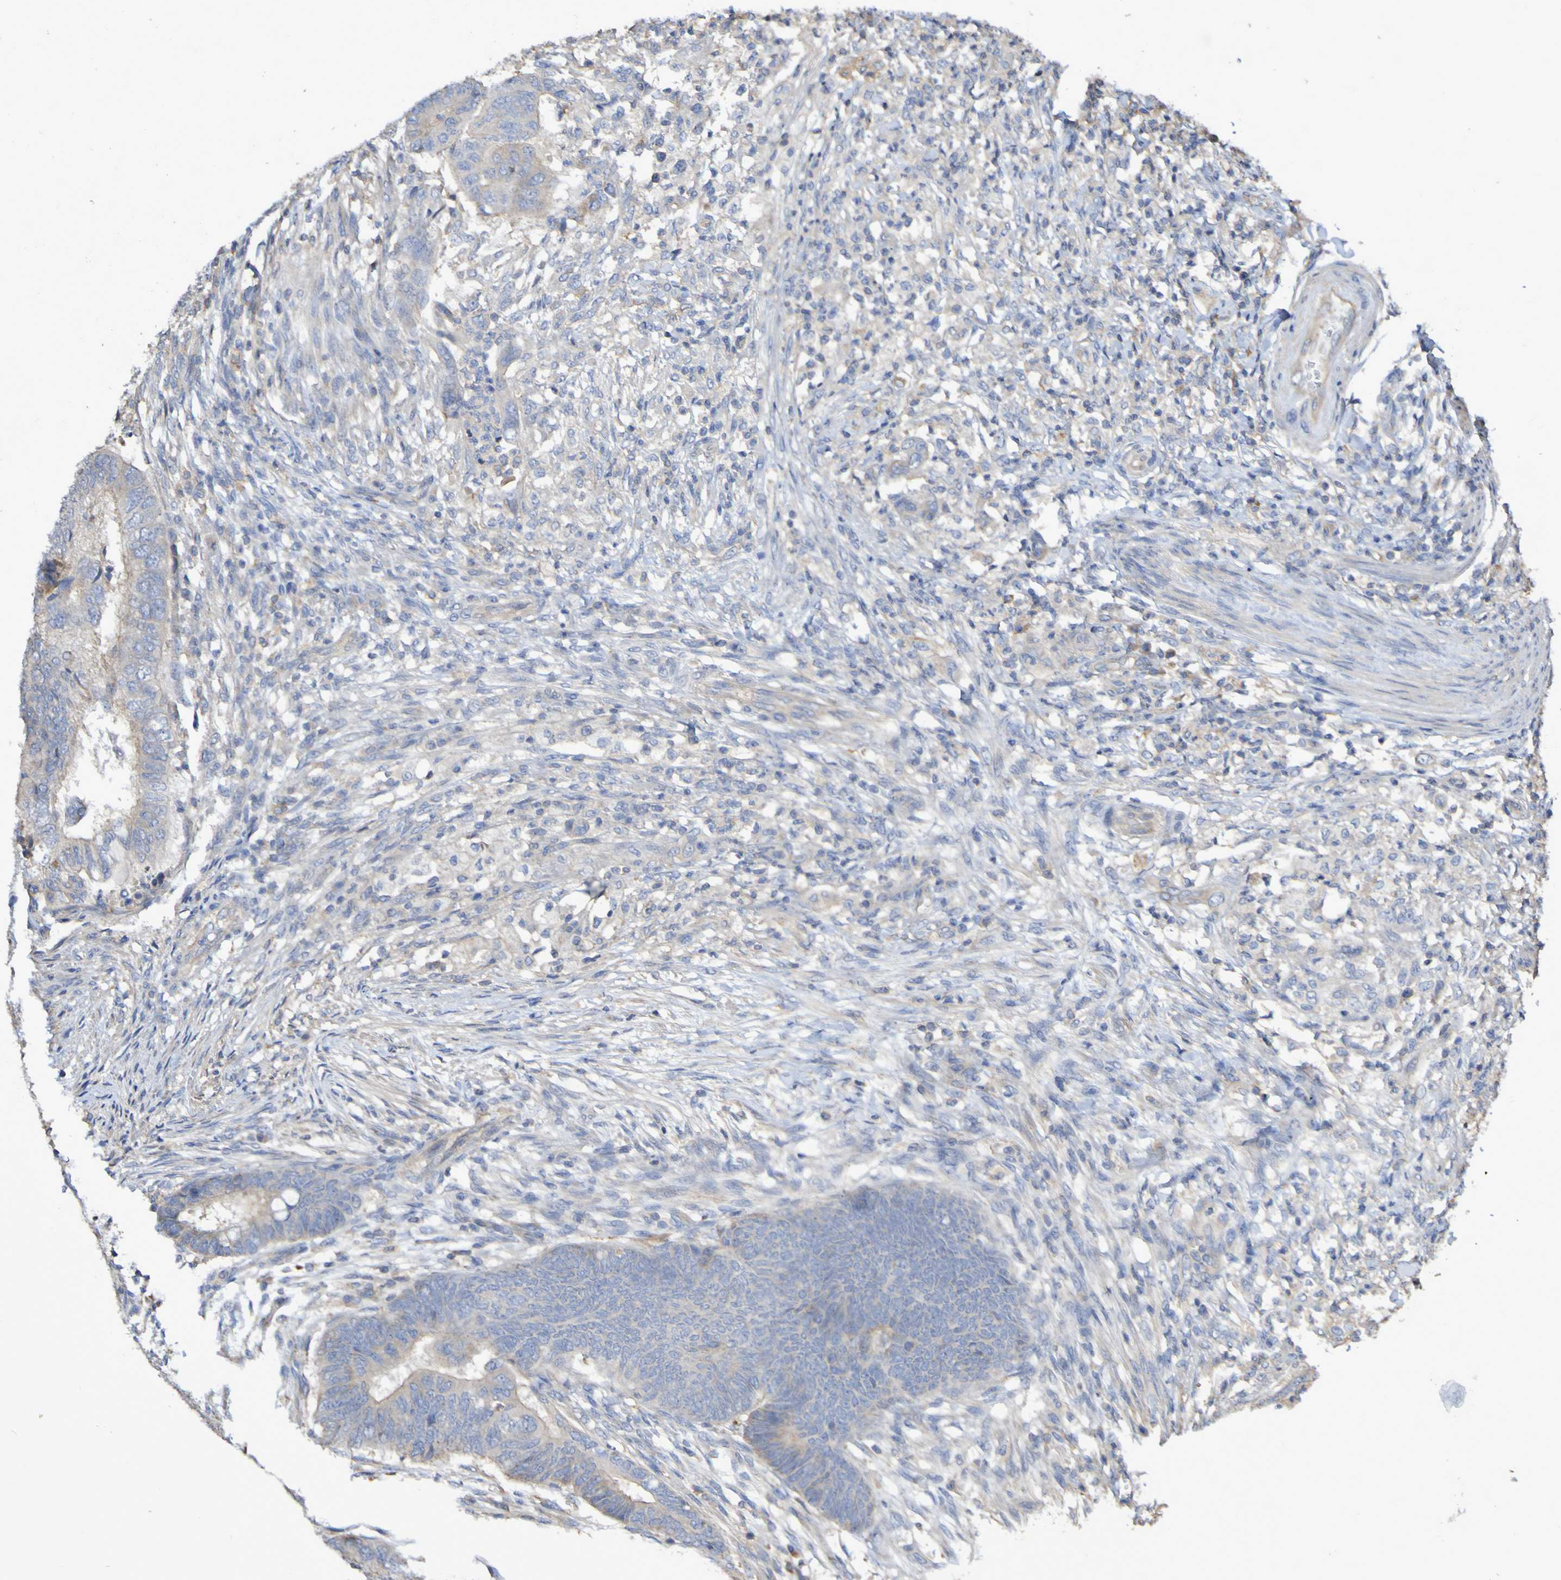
{"staining": {"intensity": "weak", "quantity": "<25%", "location": "cytoplasmic/membranous"}, "tissue": "colorectal cancer", "cell_type": "Tumor cells", "image_type": "cancer", "snomed": [{"axis": "morphology", "description": "Normal tissue, NOS"}, {"axis": "morphology", "description": "Adenocarcinoma, NOS"}, {"axis": "topography", "description": "Rectum"}, {"axis": "topography", "description": "Peripheral nerve tissue"}], "caption": "The micrograph exhibits no significant expression in tumor cells of colorectal adenocarcinoma.", "gene": "SYNJ1", "patient": {"sex": "male", "age": 92}}